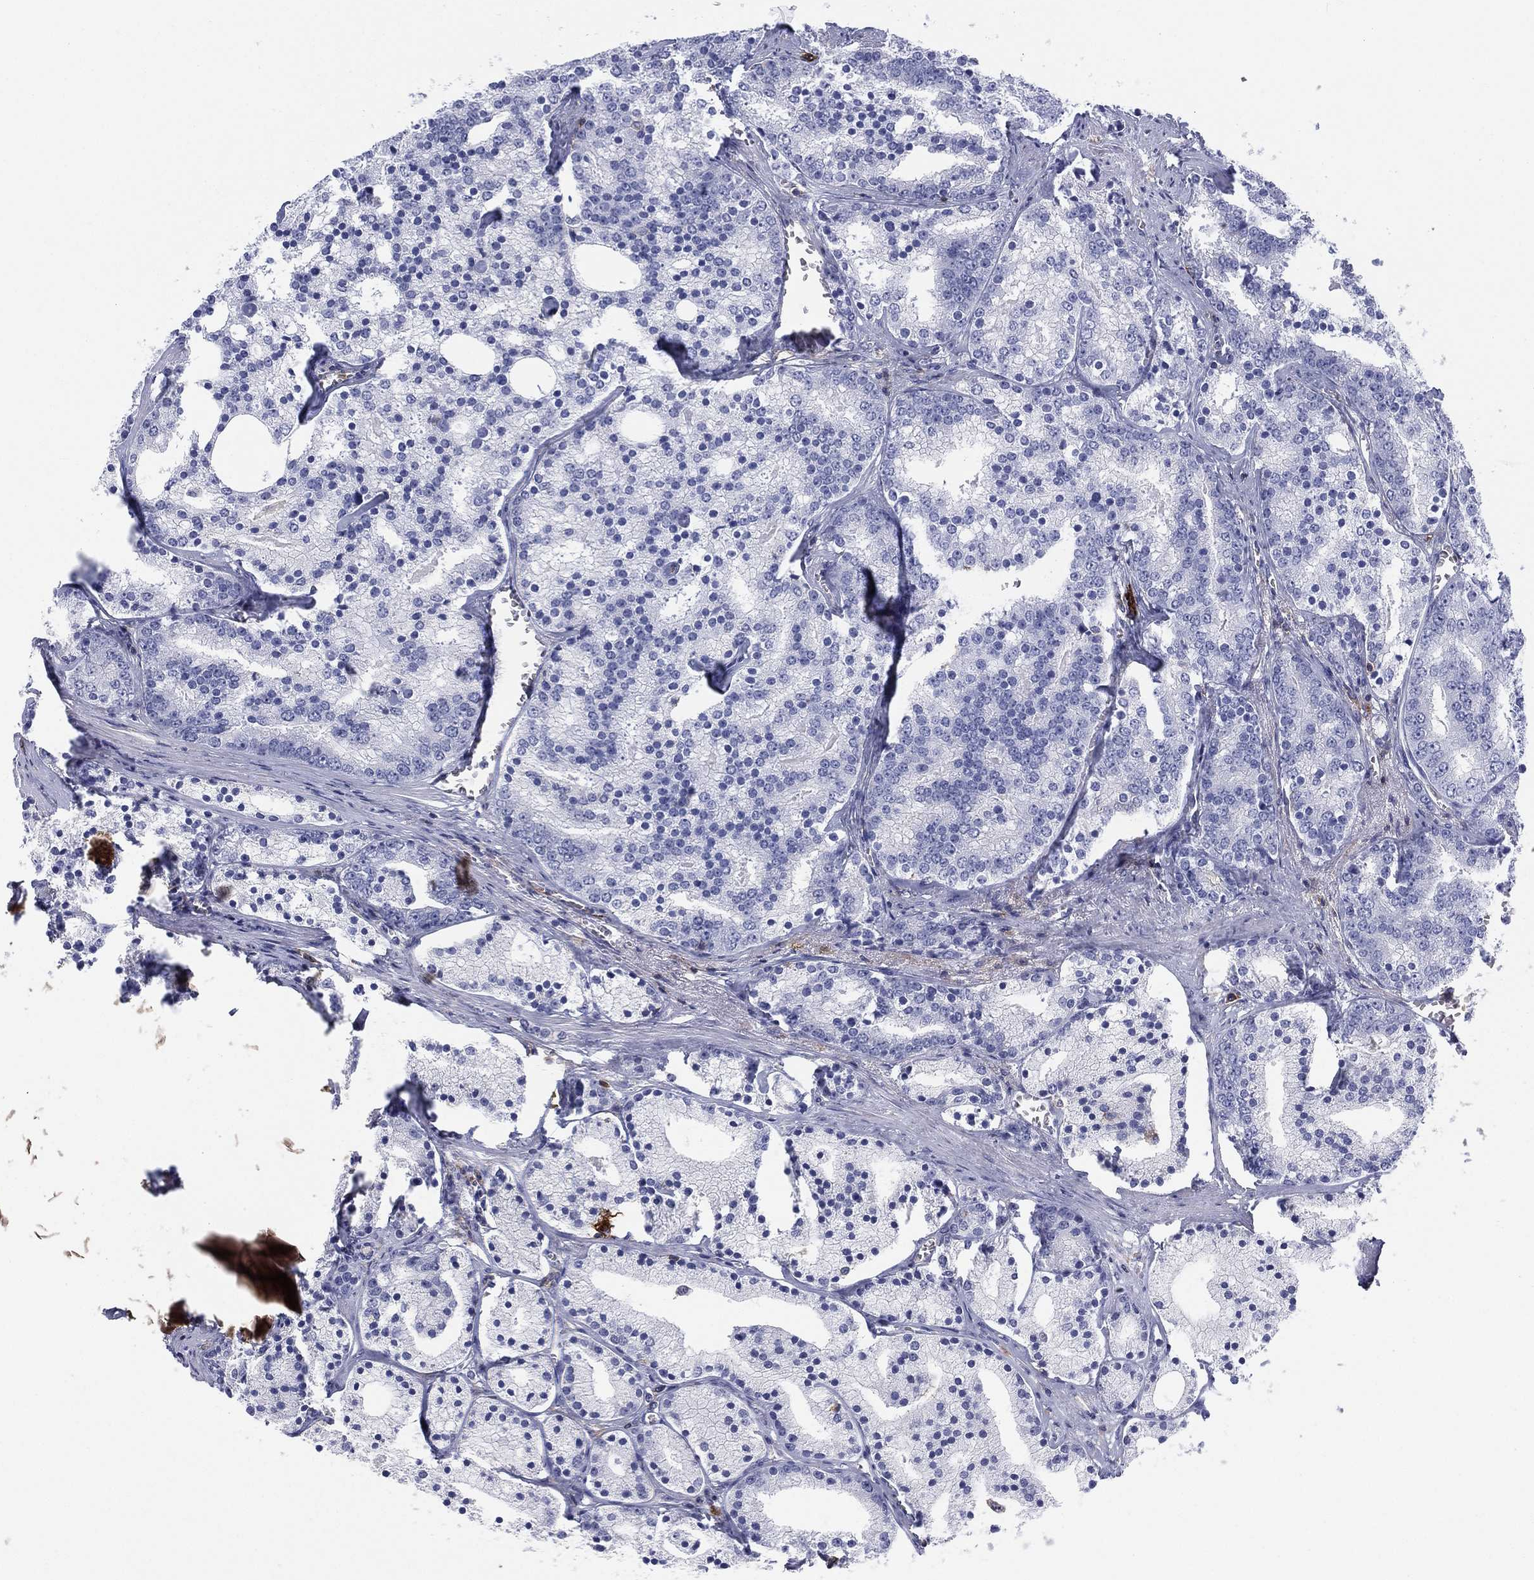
{"staining": {"intensity": "negative", "quantity": "none", "location": "none"}, "tissue": "prostate cancer", "cell_type": "Tumor cells", "image_type": "cancer", "snomed": [{"axis": "morphology", "description": "Adenocarcinoma, NOS"}, {"axis": "topography", "description": "Prostate"}], "caption": "Human adenocarcinoma (prostate) stained for a protein using IHC exhibits no staining in tumor cells.", "gene": "SELPLG", "patient": {"sex": "male", "age": 69}}